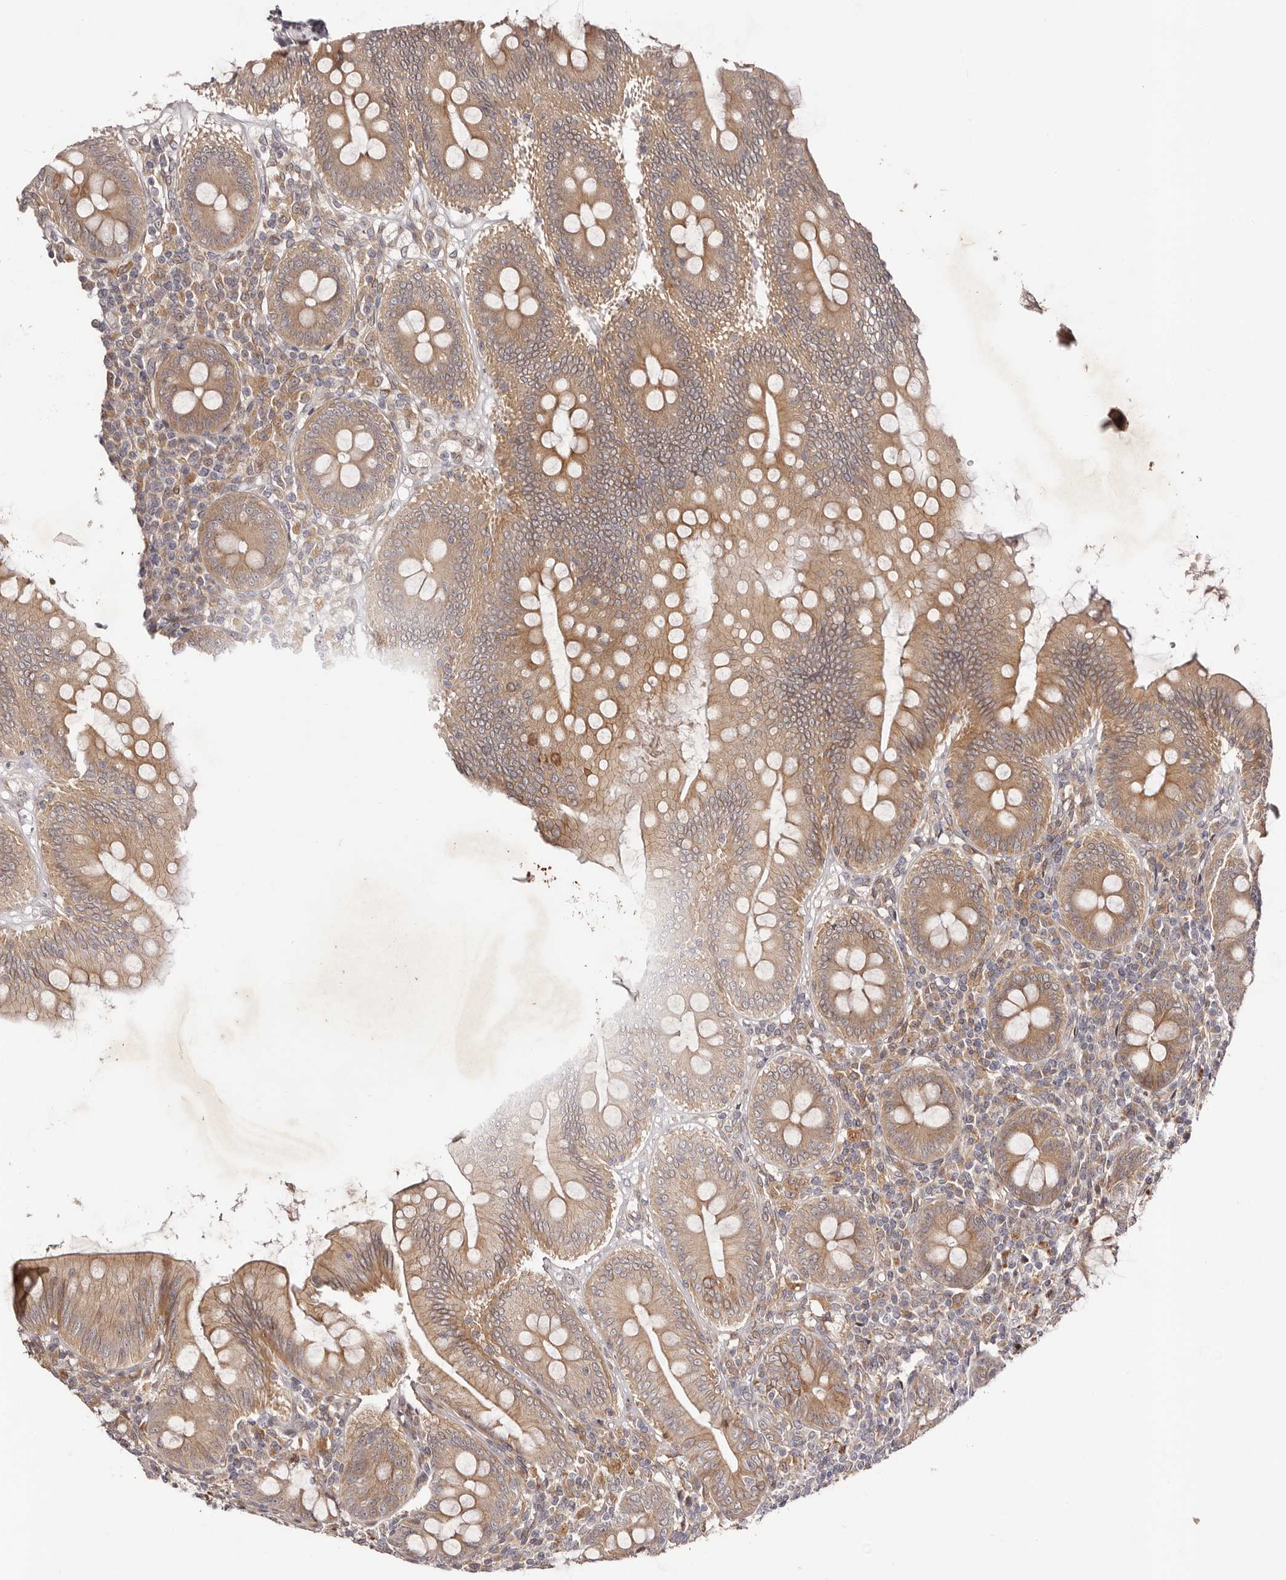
{"staining": {"intensity": "moderate", "quantity": ">75%", "location": "cytoplasmic/membranous"}, "tissue": "appendix", "cell_type": "Glandular cells", "image_type": "normal", "snomed": [{"axis": "morphology", "description": "Normal tissue, NOS"}, {"axis": "topography", "description": "Appendix"}], "caption": "A high-resolution histopathology image shows IHC staining of benign appendix, which displays moderate cytoplasmic/membranous positivity in approximately >75% of glandular cells. The staining was performed using DAB, with brown indicating positive protein expression. Nuclei are stained blue with hematoxylin.", "gene": "MICAL2", "patient": {"sex": "male", "age": 14}}